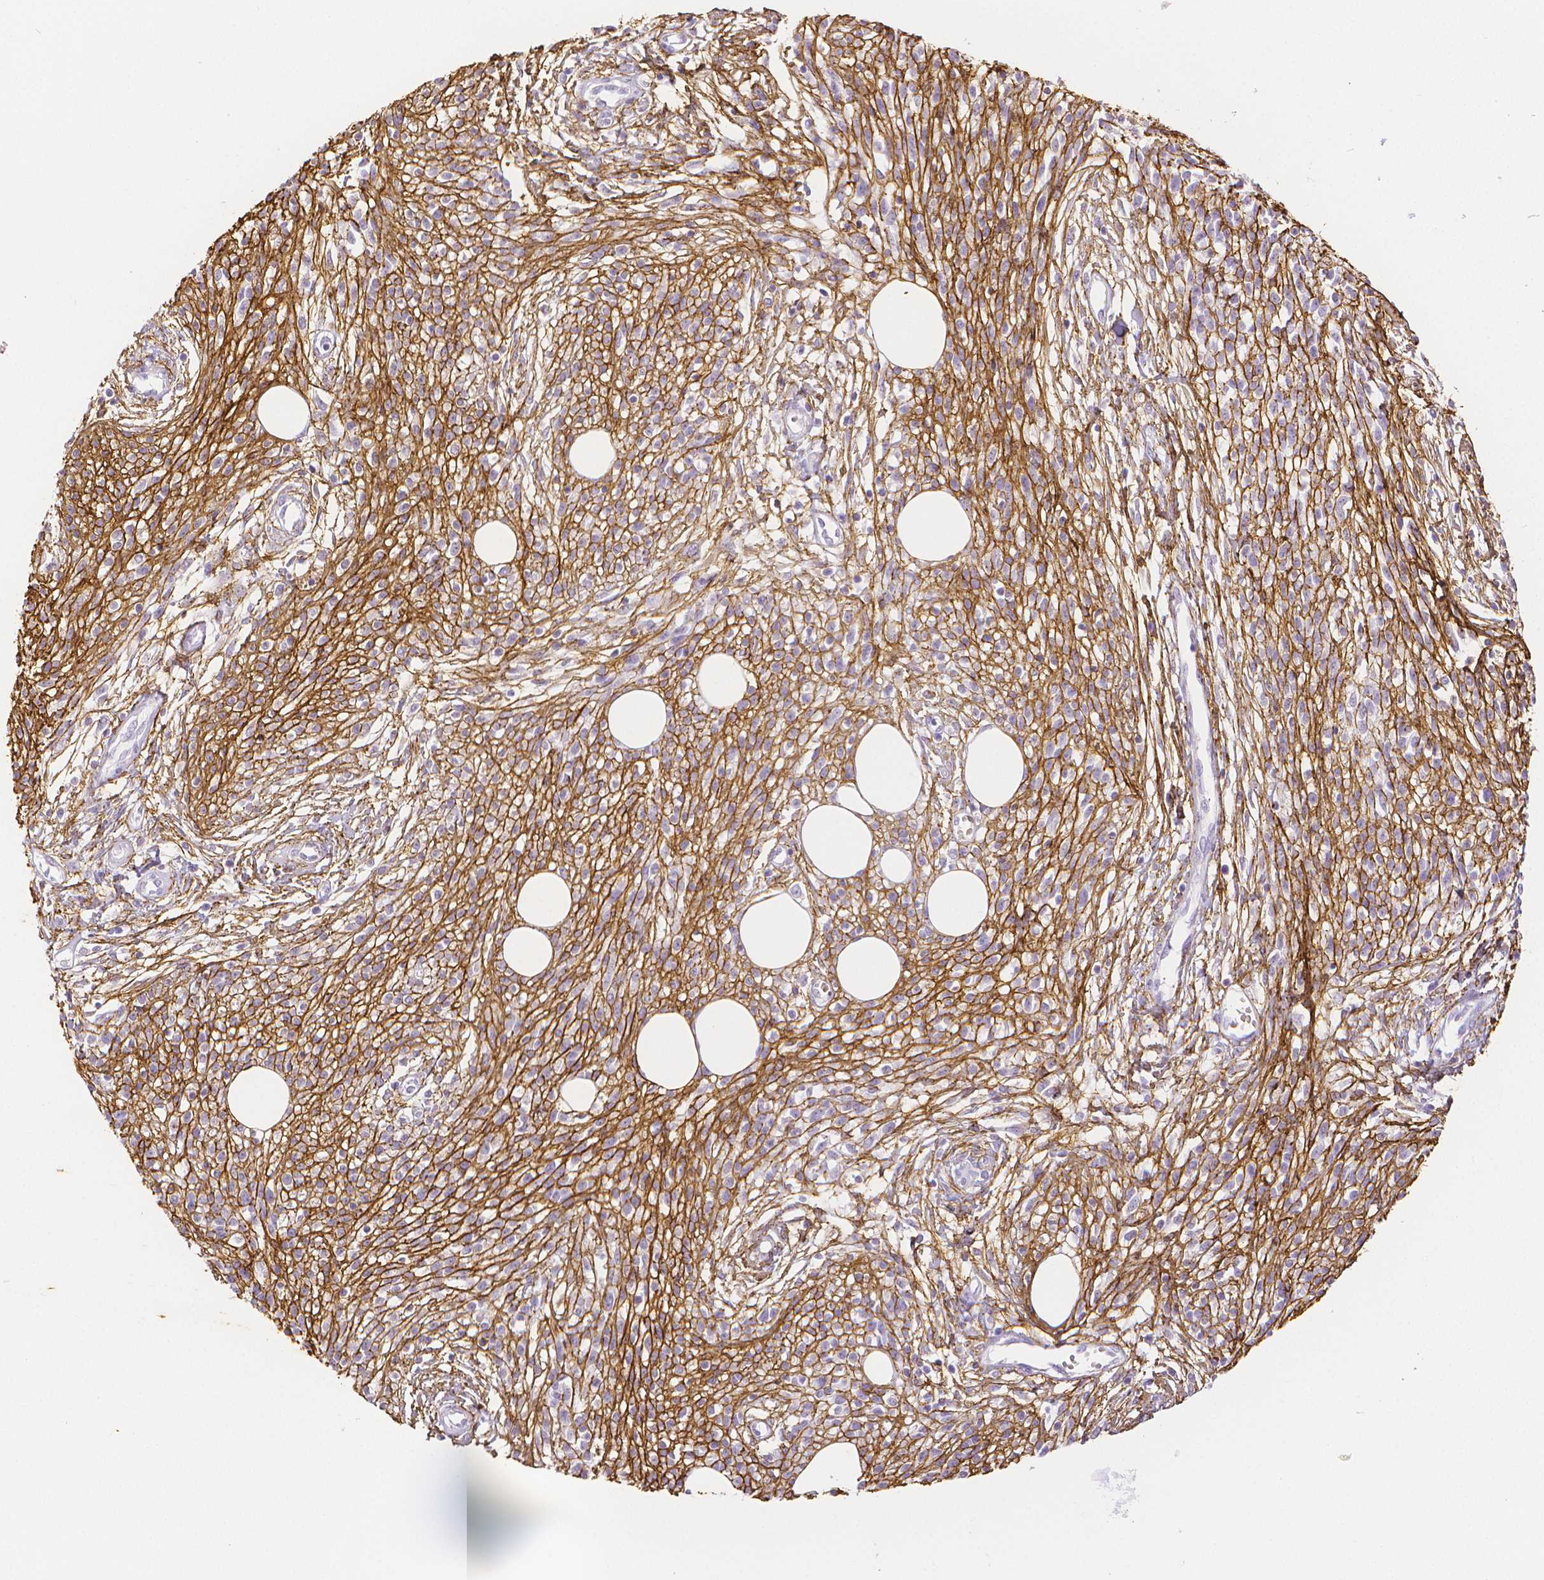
{"staining": {"intensity": "negative", "quantity": "none", "location": "none"}, "tissue": "melanoma", "cell_type": "Tumor cells", "image_type": "cancer", "snomed": [{"axis": "morphology", "description": "Malignant melanoma, NOS"}, {"axis": "topography", "description": "Skin"}, {"axis": "topography", "description": "Skin of trunk"}], "caption": "The histopathology image exhibits no staining of tumor cells in melanoma.", "gene": "FBN1", "patient": {"sex": "male", "age": 74}}